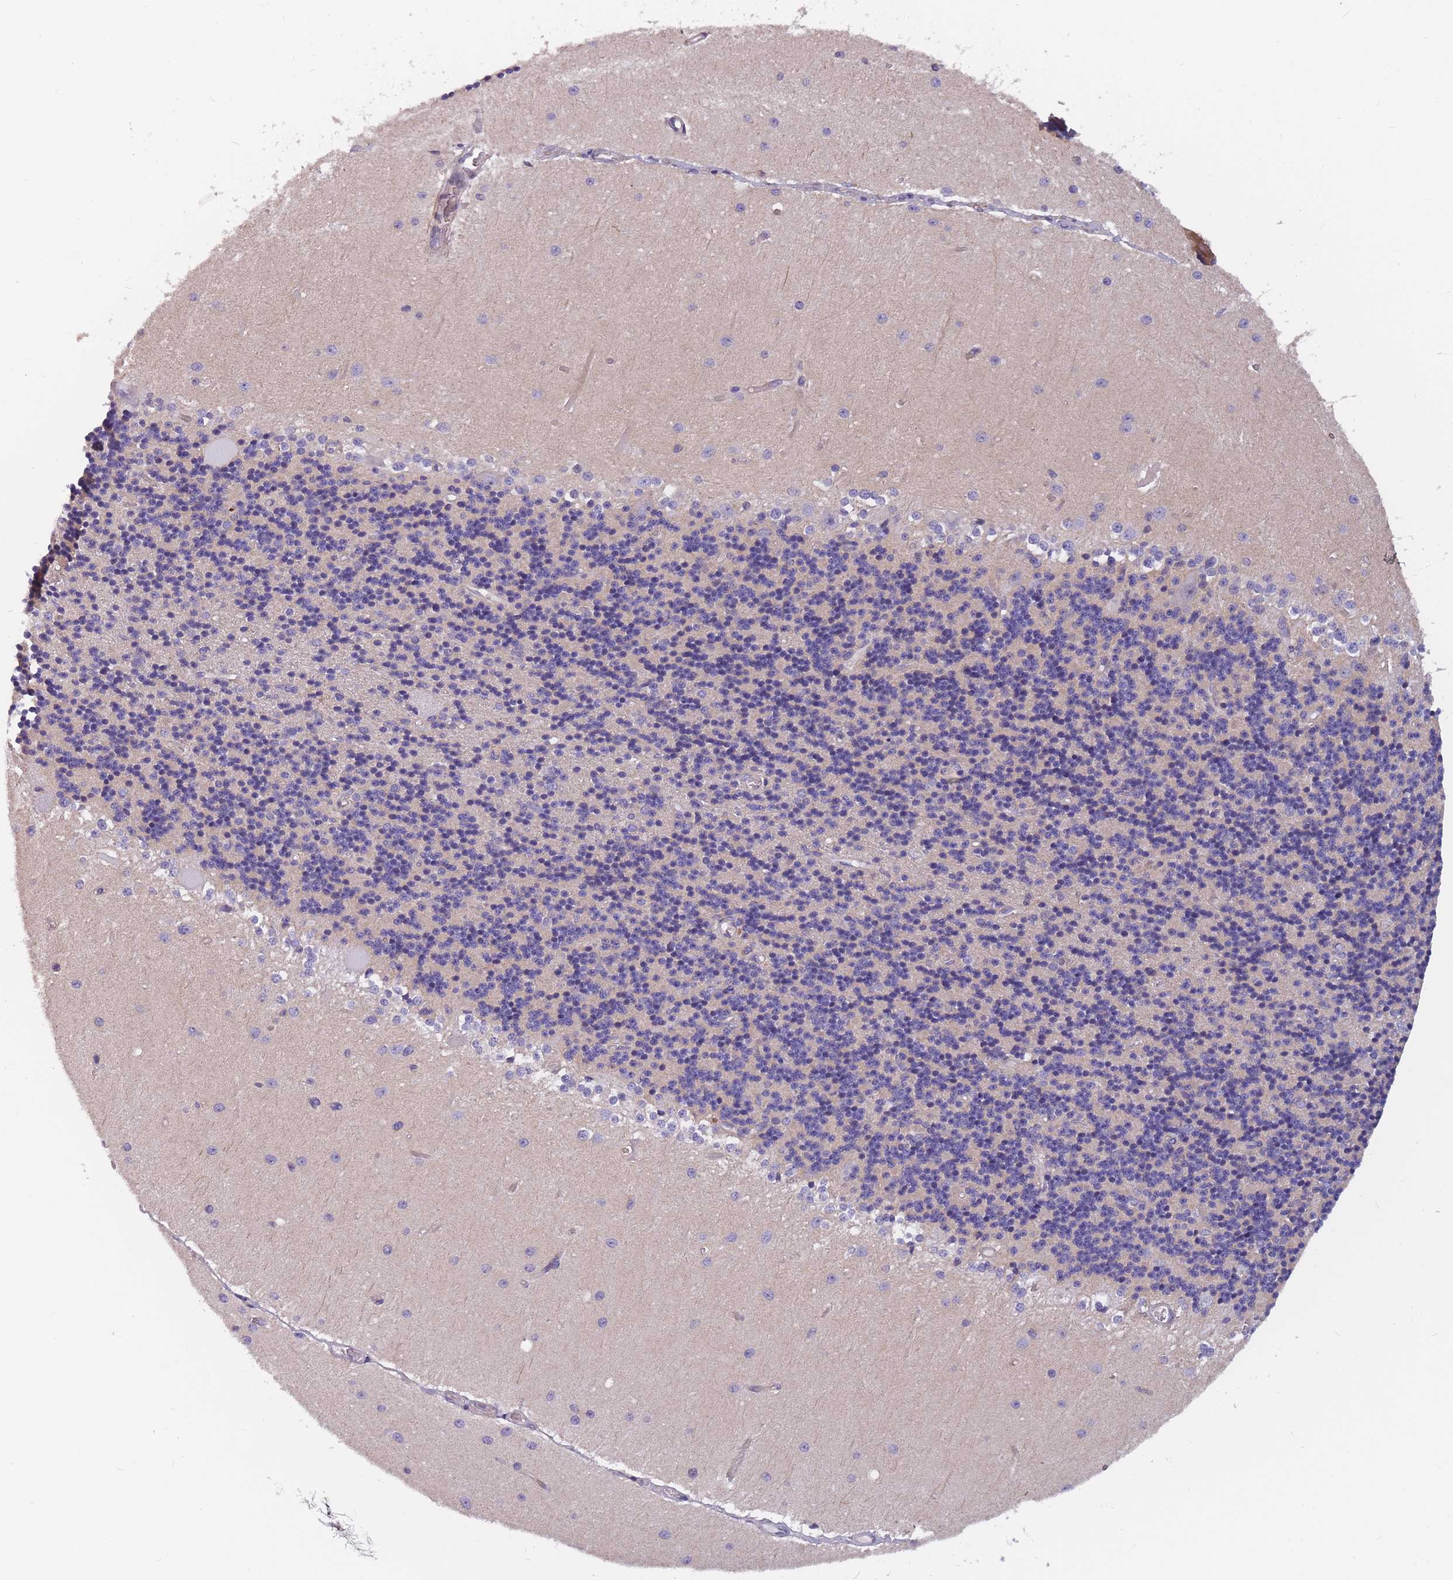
{"staining": {"intensity": "negative", "quantity": "none", "location": "none"}, "tissue": "cerebellum", "cell_type": "Cells in granular layer", "image_type": "normal", "snomed": [{"axis": "morphology", "description": "Normal tissue, NOS"}, {"axis": "topography", "description": "Cerebellum"}], "caption": "An immunohistochemistry photomicrograph of benign cerebellum is shown. There is no staining in cells in granular layer of cerebellum. Nuclei are stained in blue.", "gene": "FAM83F", "patient": {"sex": "female", "age": 29}}